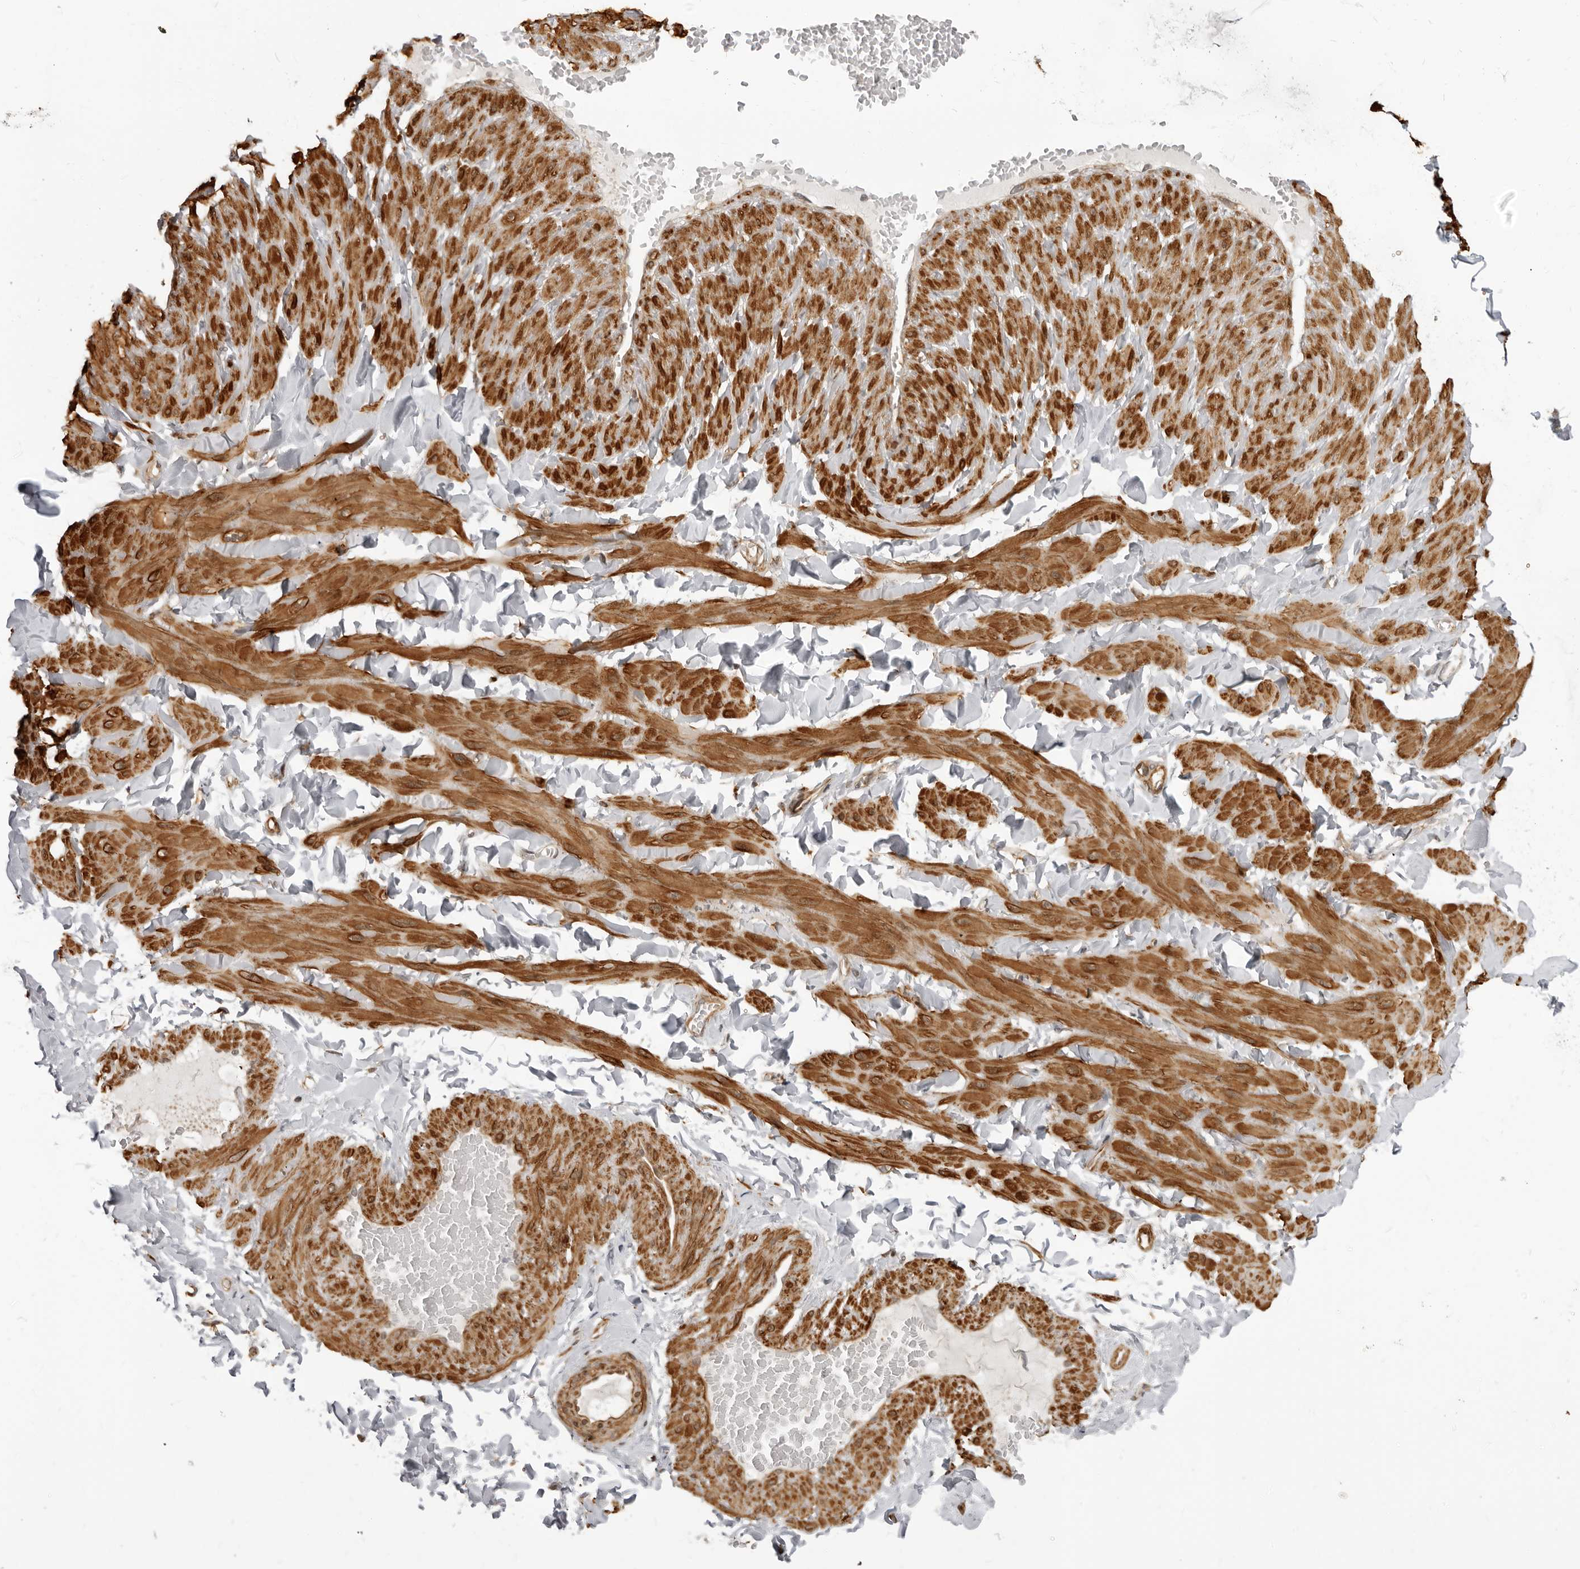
{"staining": {"intensity": "negative", "quantity": "none", "location": "none"}, "tissue": "adipose tissue", "cell_type": "Adipocytes", "image_type": "normal", "snomed": [{"axis": "morphology", "description": "Normal tissue, NOS"}, {"axis": "topography", "description": "Adipose tissue"}, {"axis": "topography", "description": "Vascular tissue"}, {"axis": "topography", "description": "Peripheral nerve tissue"}], "caption": "Adipocytes are negative for brown protein staining in normal adipose tissue. The staining is performed using DAB (3,3'-diaminobenzidine) brown chromogen with nuclei counter-stained in using hematoxylin.", "gene": "SRGAP2", "patient": {"sex": "male", "age": 25}}